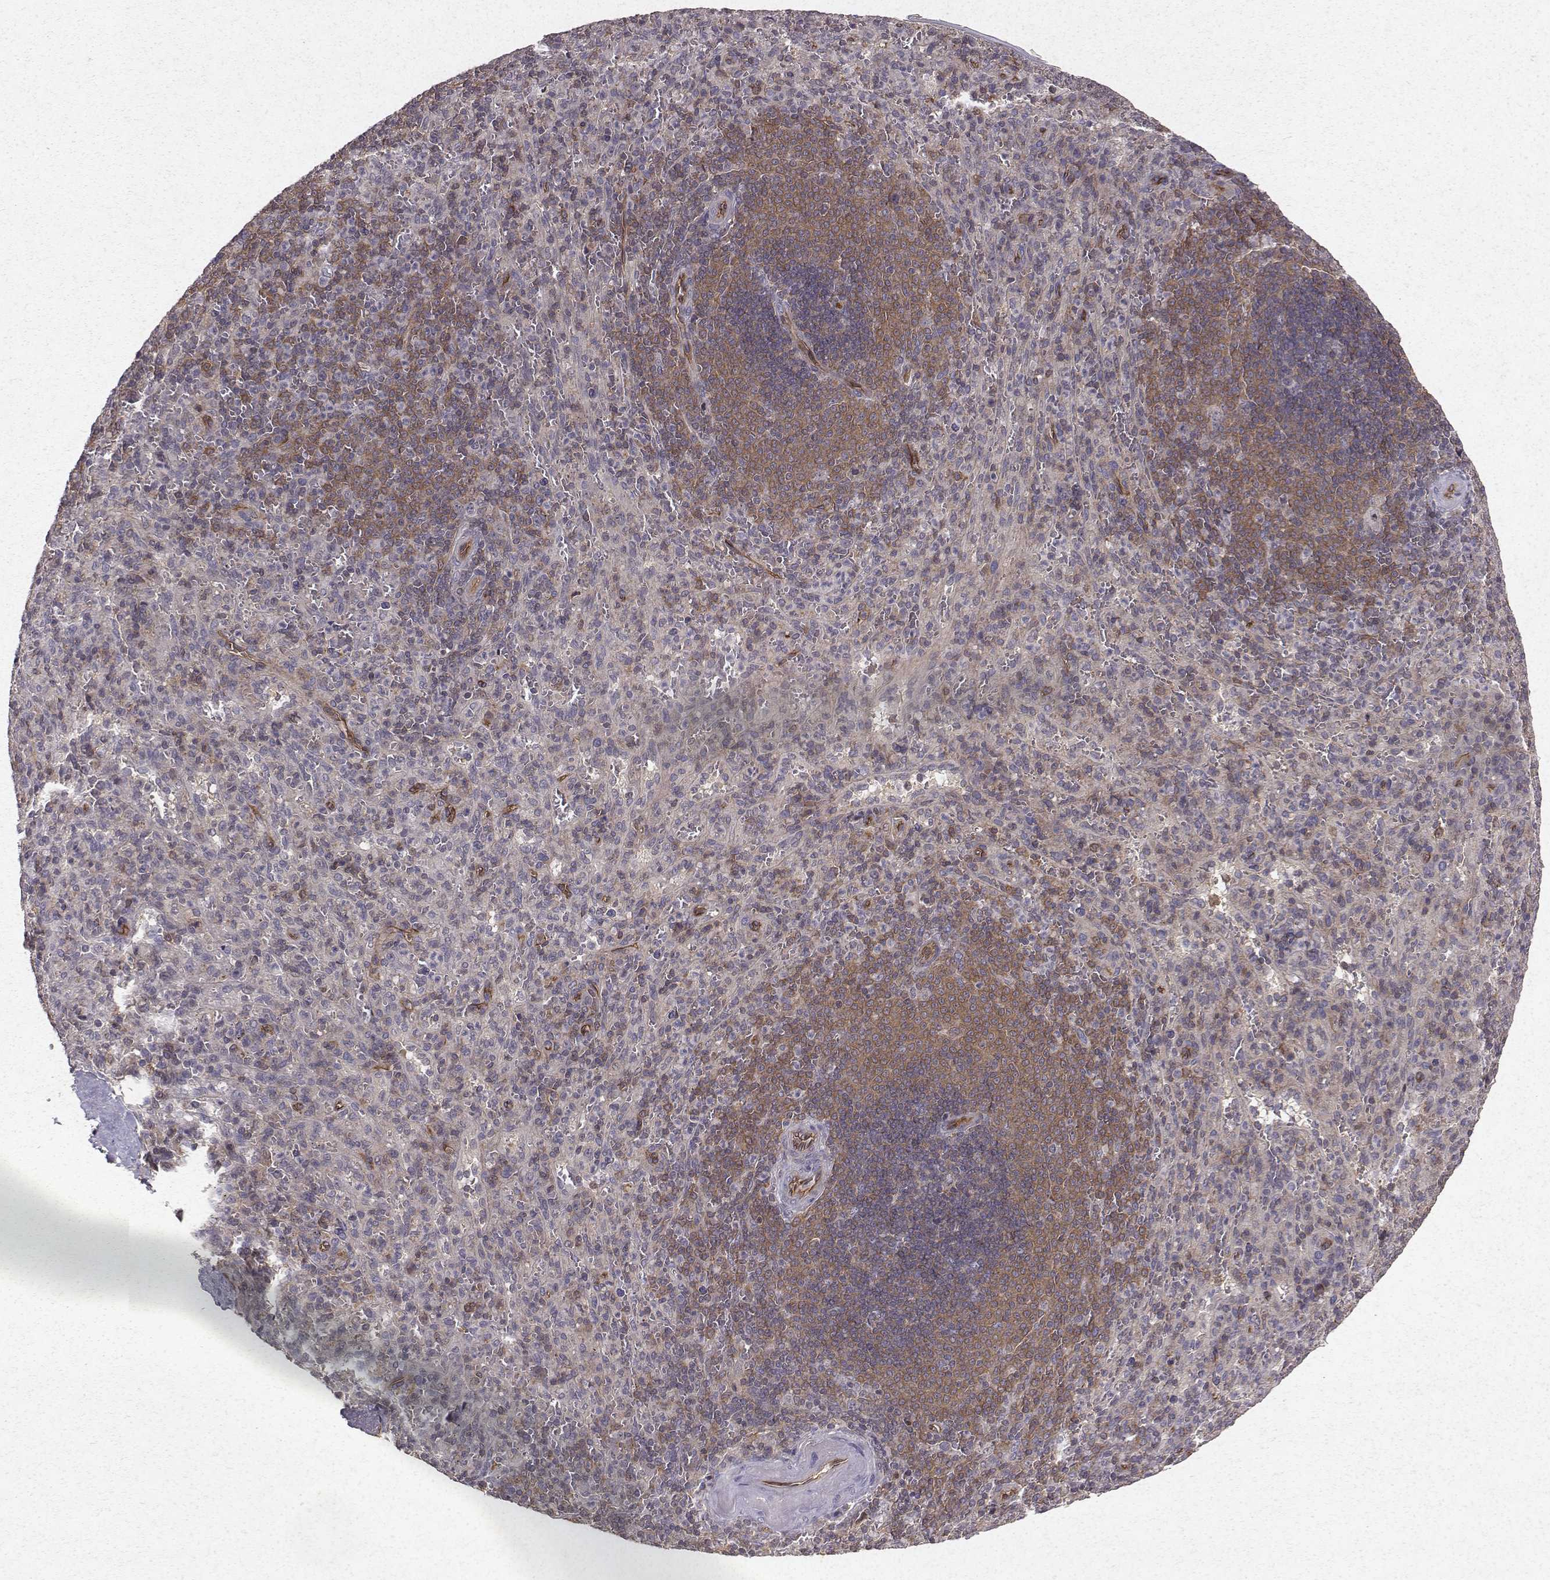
{"staining": {"intensity": "negative", "quantity": "none", "location": "none"}, "tissue": "spleen", "cell_type": "Cells in red pulp", "image_type": "normal", "snomed": [{"axis": "morphology", "description": "Normal tissue, NOS"}, {"axis": "topography", "description": "Spleen"}], "caption": "An immunohistochemistry (IHC) photomicrograph of unremarkable spleen is shown. There is no staining in cells in red pulp of spleen. (Immunohistochemistry (ihc), brightfield microscopy, high magnification).", "gene": "PTPRG", "patient": {"sex": "male", "age": 57}}